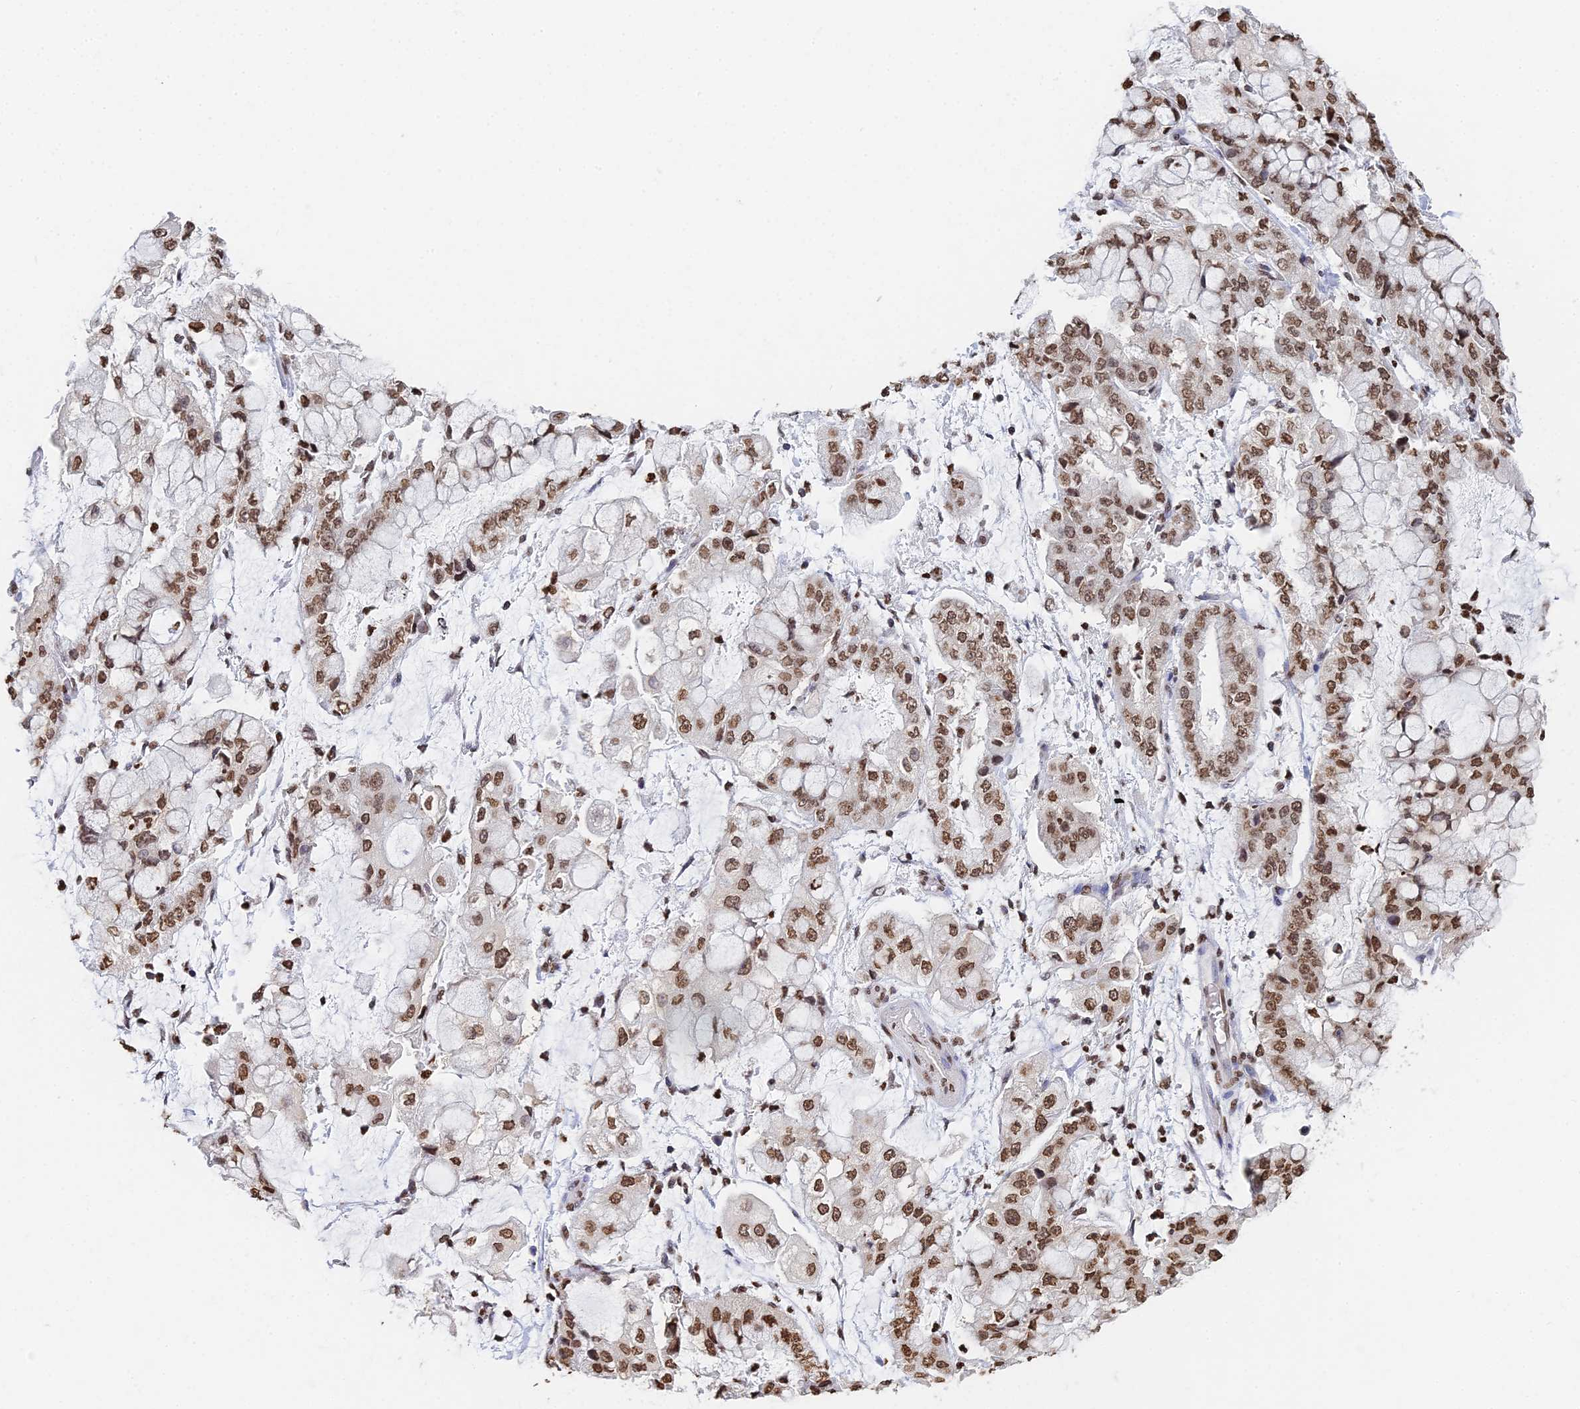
{"staining": {"intensity": "moderate", "quantity": ">75%", "location": "nuclear"}, "tissue": "stomach cancer", "cell_type": "Tumor cells", "image_type": "cancer", "snomed": [{"axis": "morphology", "description": "Adenocarcinoma, NOS"}, {"axis": "topography", "description": "Stomach"}], "caption": "An immunohistochemistry (IHC) photomicrograph of neoplastic tissue is shown. Protein staining in brown shows moderate nuclear positivity in stomach cancer (adenocarcinoma) within tumor cells.", "gene": "GBP3", "patient": {"sex": "male", "age": 76}}